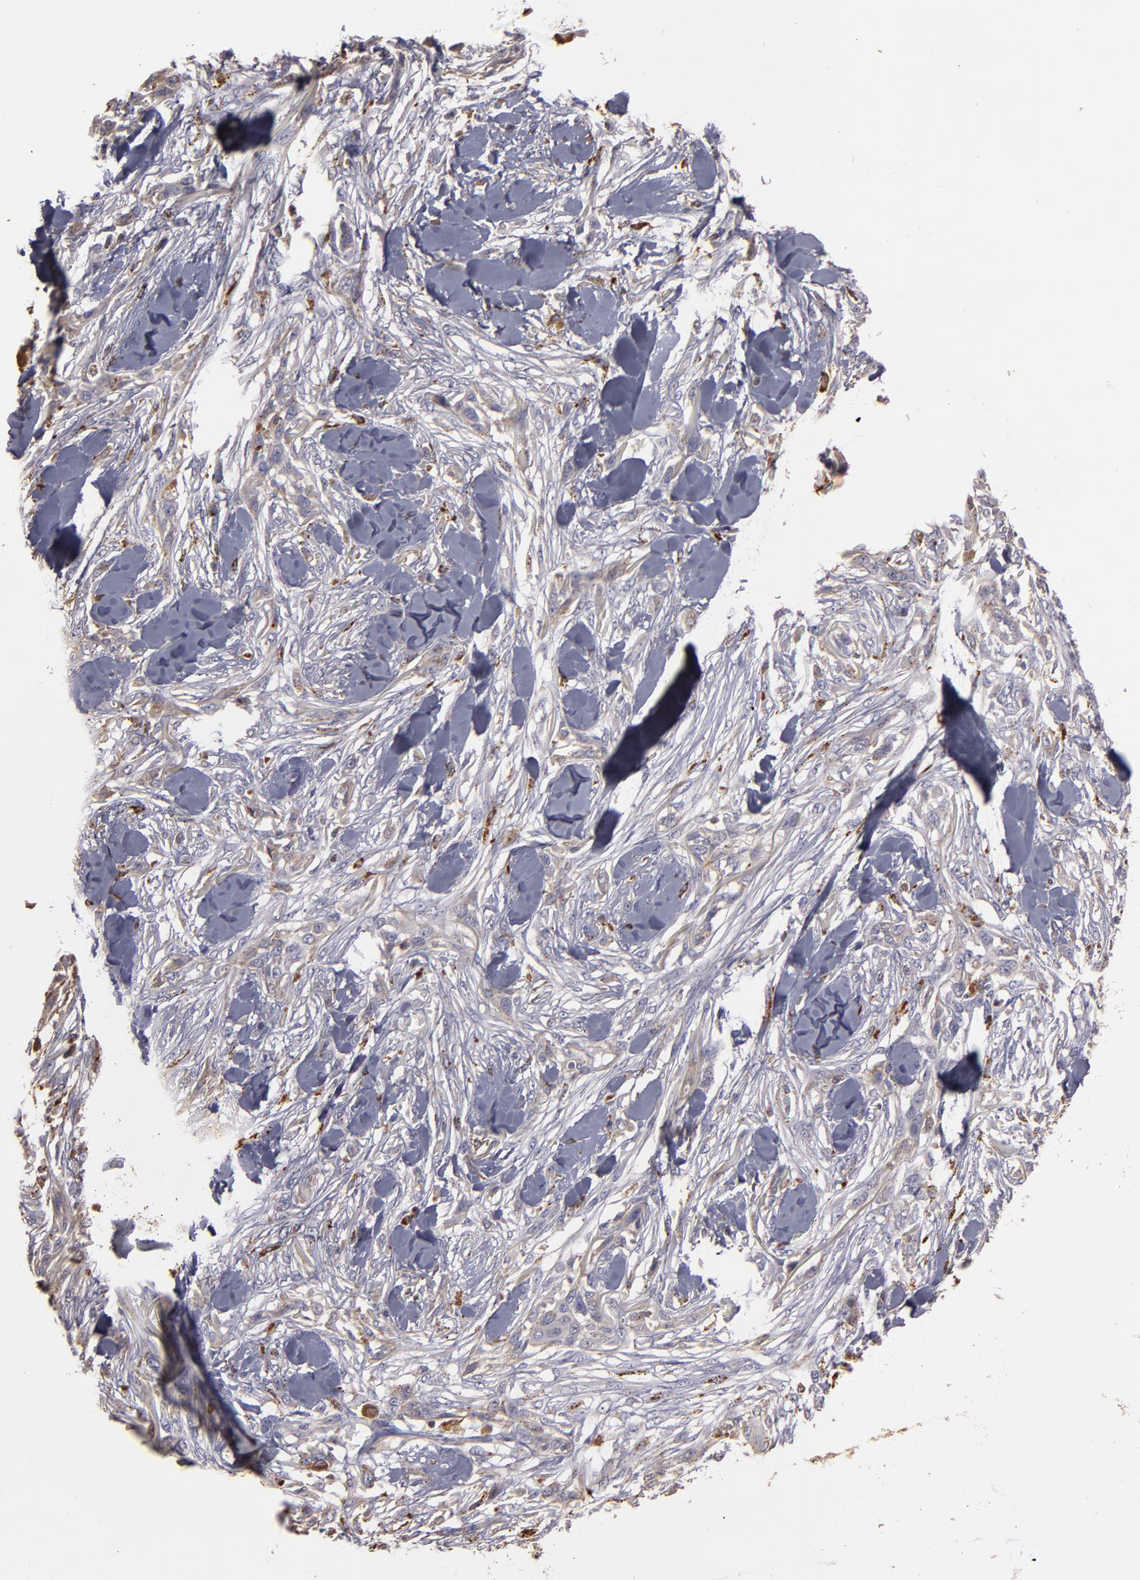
{"staining": {"intensity": "weak", "quantity": "25%-75%", "location": "cytoplasmic/membranous"}, "tissue": "skin cancer", "cell_type": "Tumor cells", "image_type": "cancer", "snomed": [{"axis": "morphology", "description": "Squamous cell carcinoma, NOS"}, {"axis": "topography", "description": "Skin"}], "caption": "A brown stain shows weak cytoplasmic/membranous staining of a protein in skin squamous cell carcinoma tumor cells.", "gene": "TRAF1", "patient": {"sex": "female", "age": 59}}